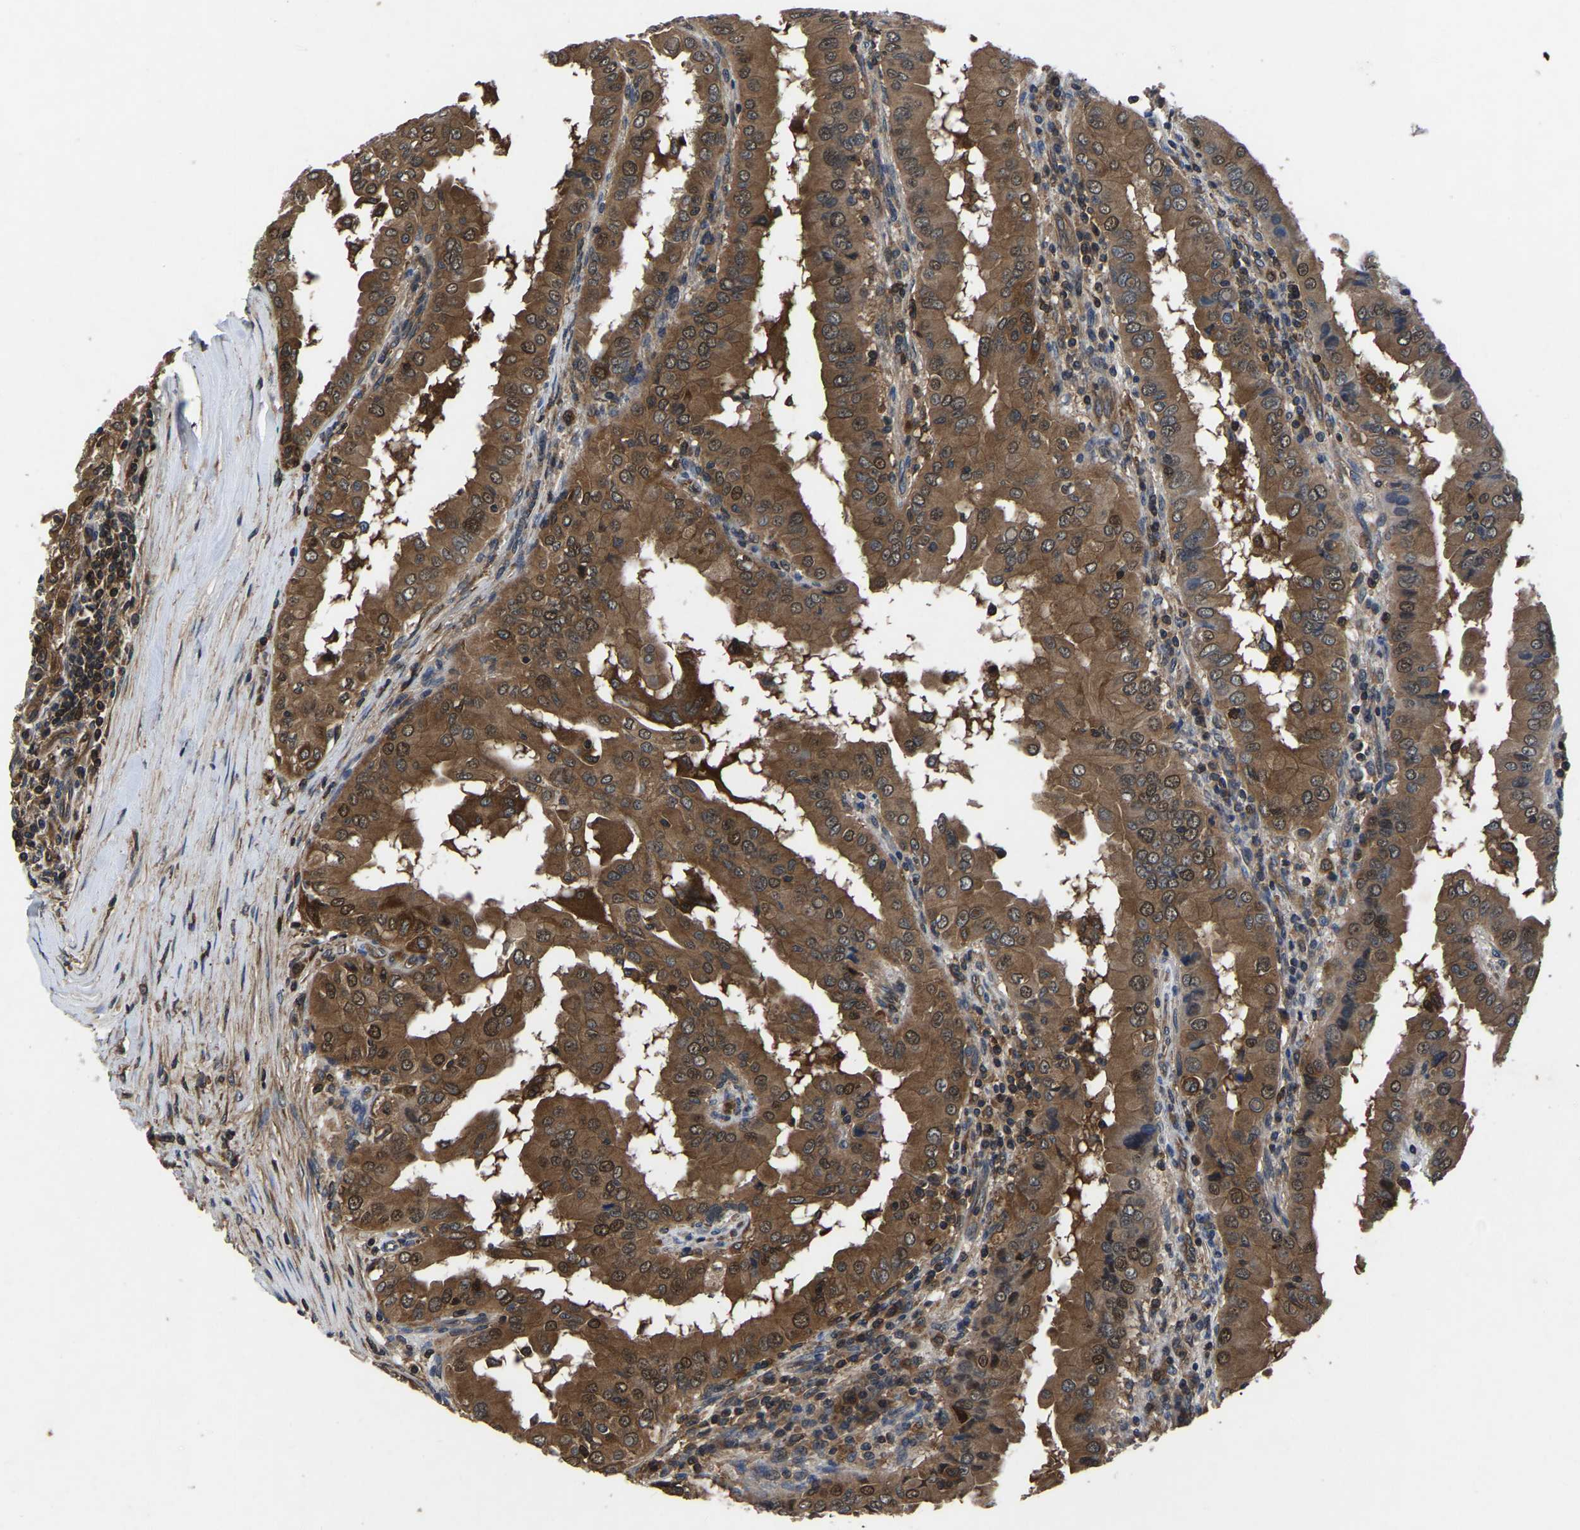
{"staining": {"intensity": "moderate", "quantity": ">75%", "location": "cytoplasmic/membranous"}, "tissue": "thyroid cancer", "cell_type": "Tumor cells", "image_type": "cancer", "snomed": [{"axis": "morphology", "description": "Papillary adenocarcinoma, NOS"}, {"axis": "topography", "description": "Thyroid gland"}], "caption": "Moderate cytoplasmic/membranous staining for a protein is present in about >75% of tumor cells of thyroid cancer using IHC.", "gene": "FGD5", "patient": {"sex": "male", "age": 33}}